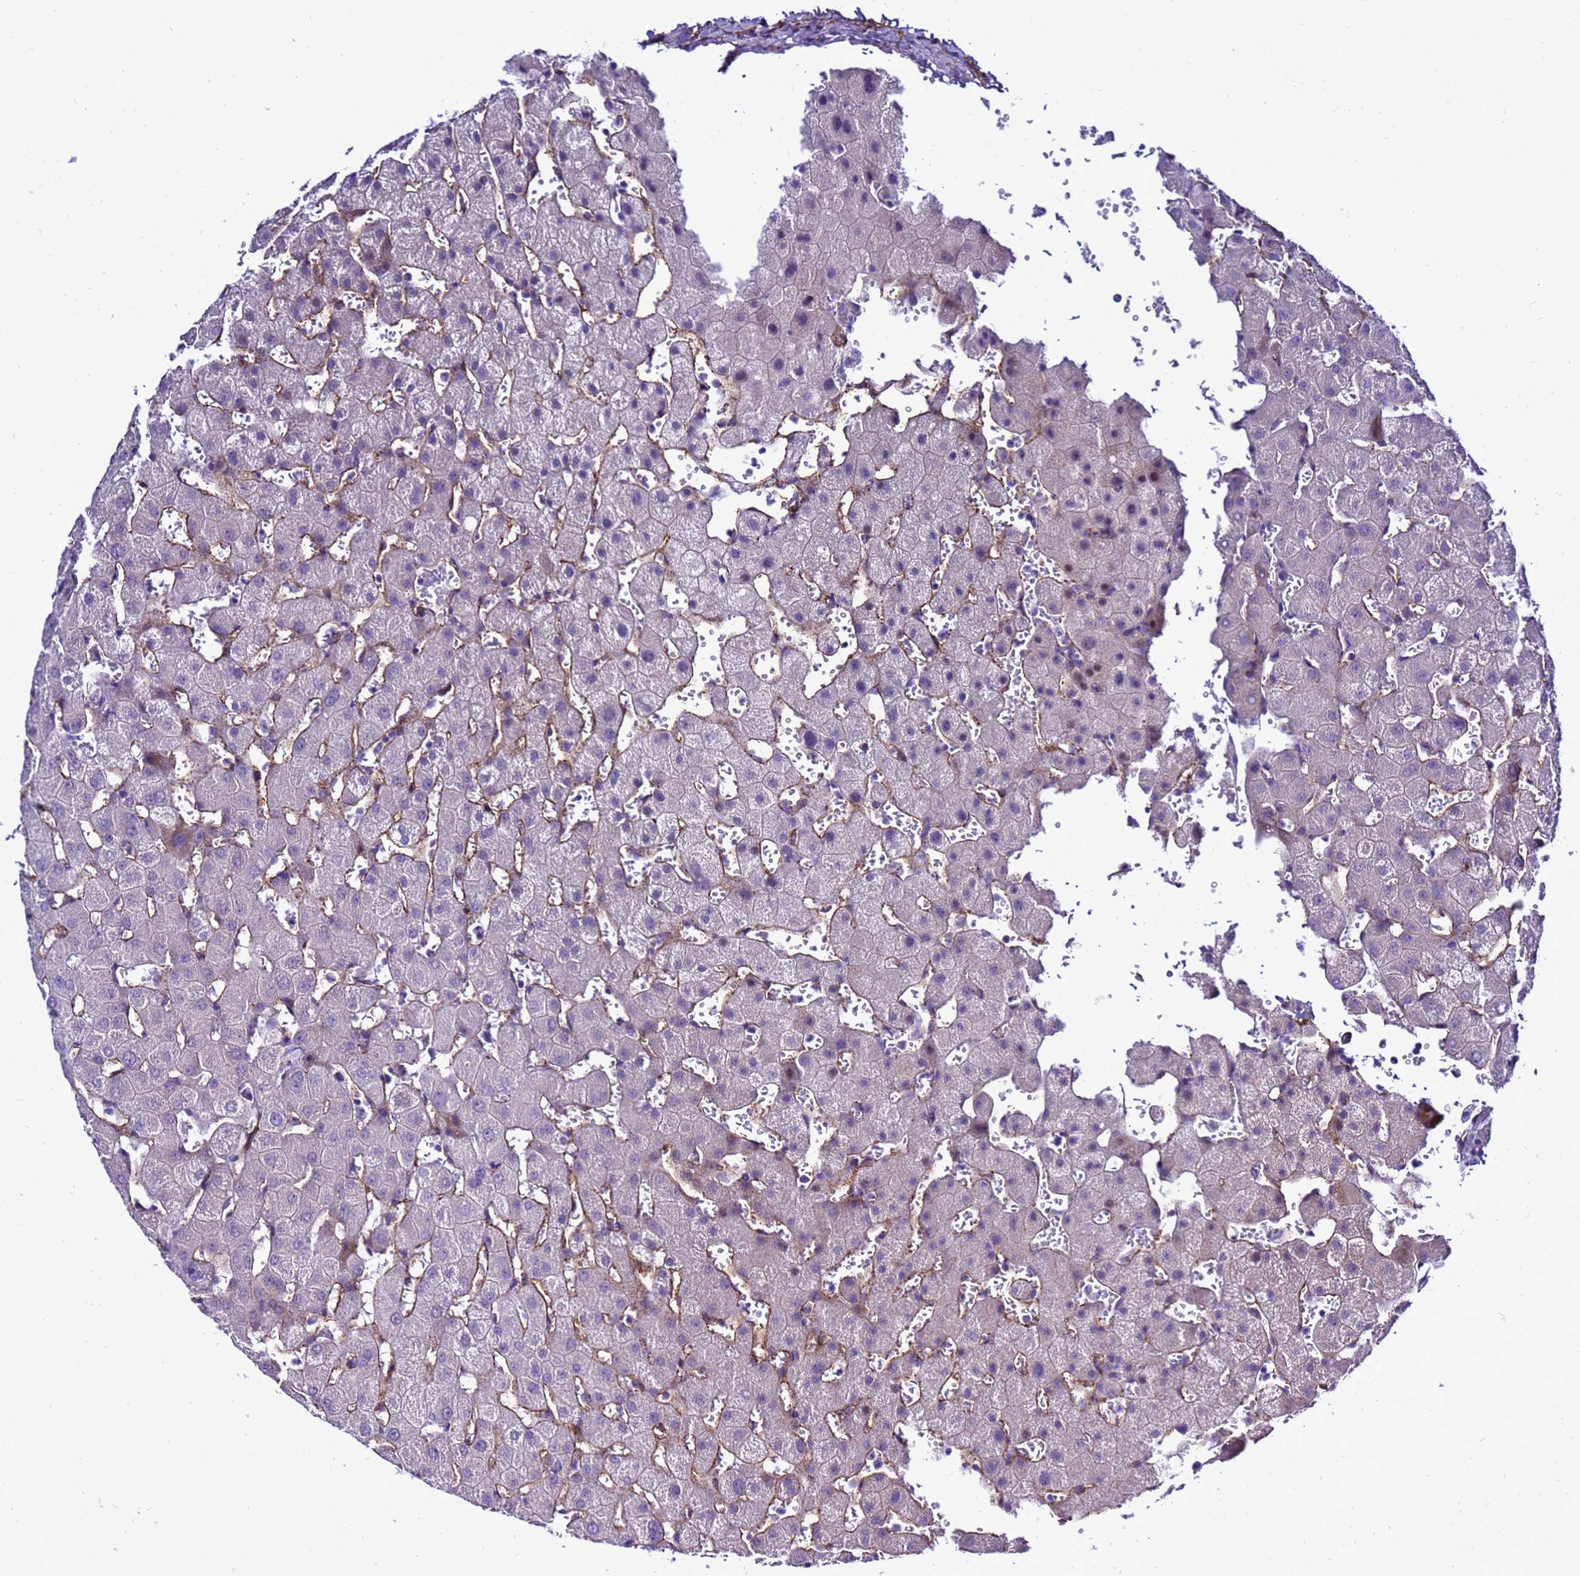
{"staining": {"intensity": "negative", "quantity": "none", "location": "none"}, "tissue": "liver", "cell_type": "Cholangiocytes", "image_type": "normal", "snomed": [{"axis": "morphology", "description": "Normal tissue, NOS"}, {"axis": "topography", "description": "Liver"}], "caption": "Cholangiocytes show no significant staining in normal liver. (Stains: DAB IHC with hematoxylin counter stain, Microscopy: brightfield microscopy at high magnification).", "gene": "GZF1", "patient": {"sex": "female", "age": 63}}